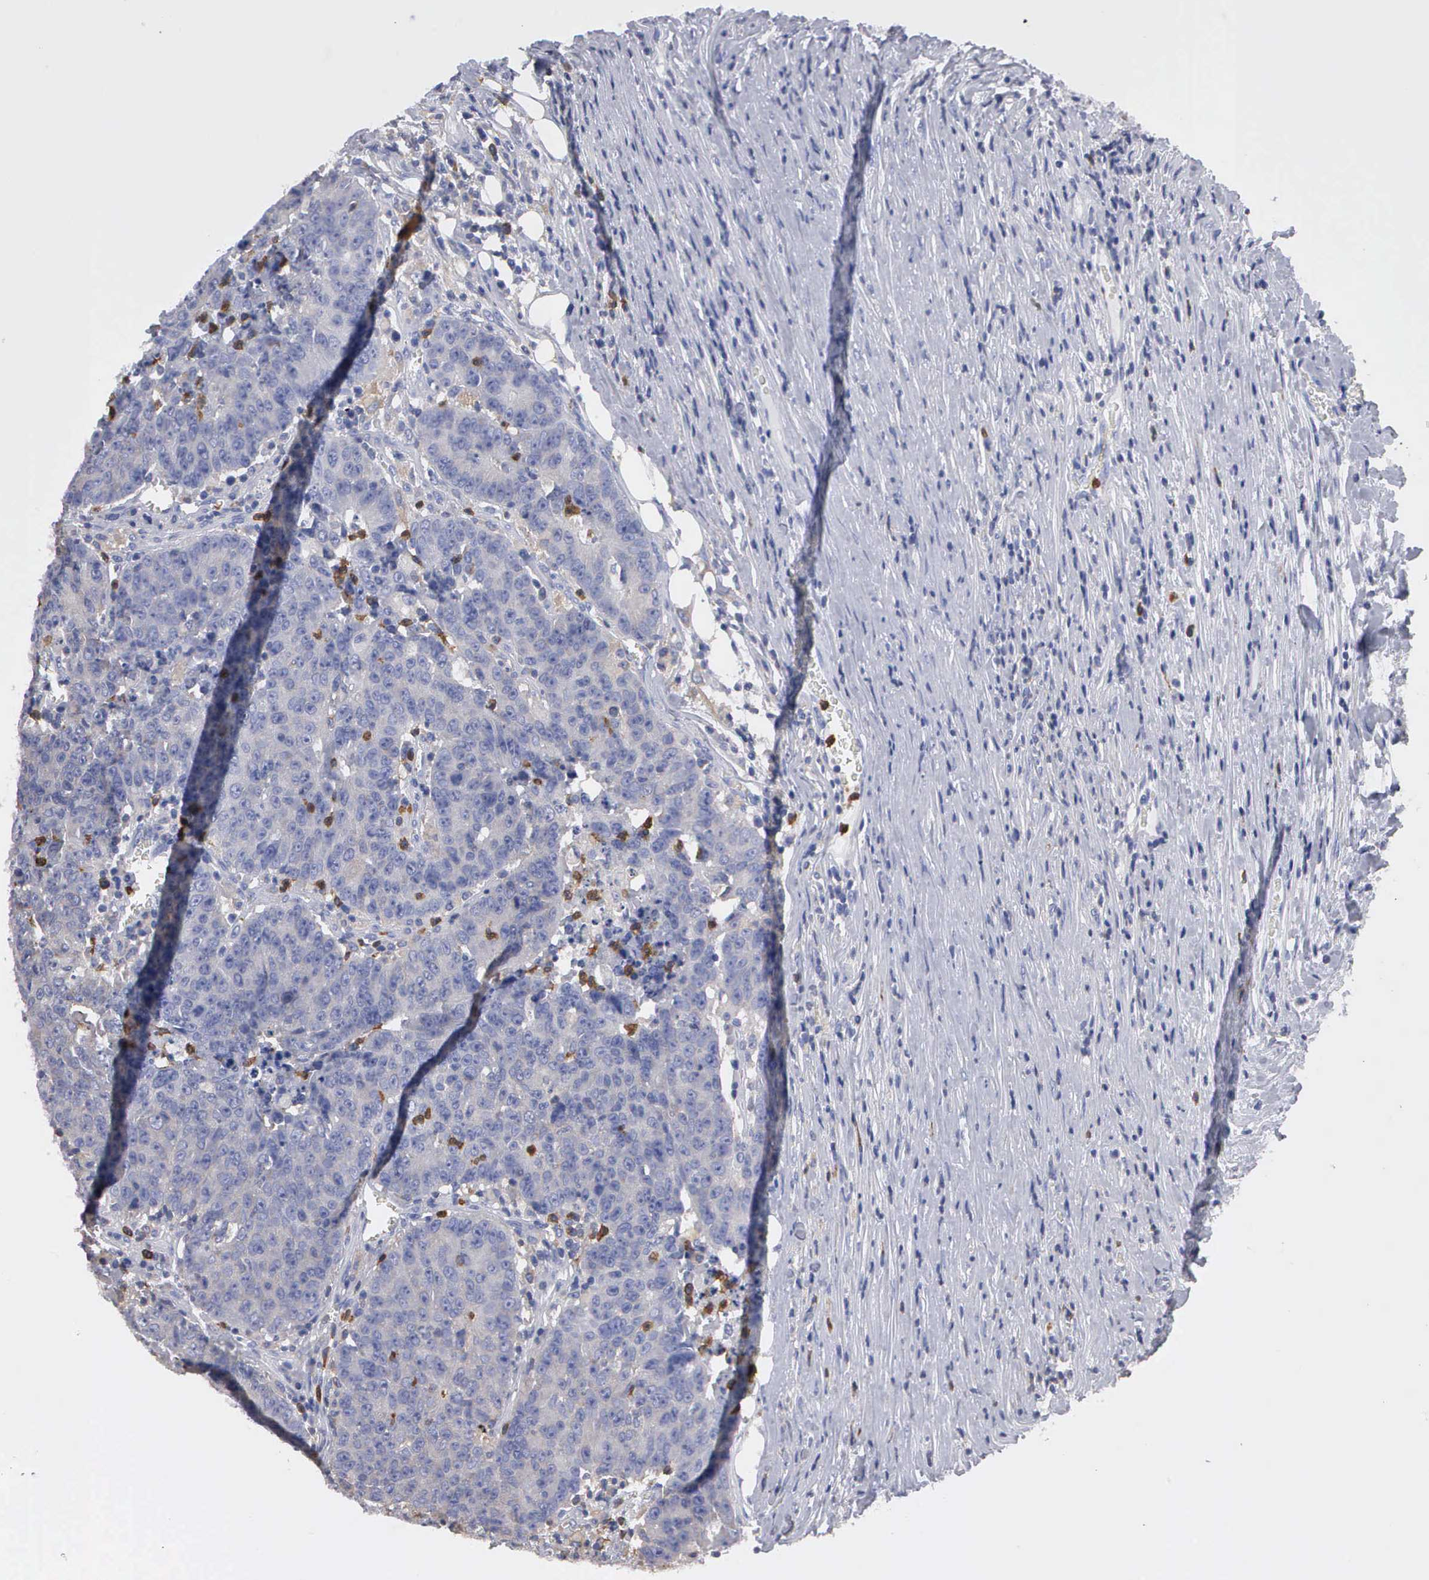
{"staining": {"intensity": "negative", "quantity": "none", "location": "none"}, "tissue": "colorectal cancer", "cell_type": "Tumor cells", "image_type": "cancer", "snomed": [{"axis": "morphology", "description": "Adenocarcinoma, NOS"}, {"axis": "topography", "description": "Colon"}], "caption": "This is a image of IHC staining of colorectal adenocarcinoma, which shows no staining in tumor cells.", "gene": "G6PD", "patient": {"sex": "female", "age": 53}}